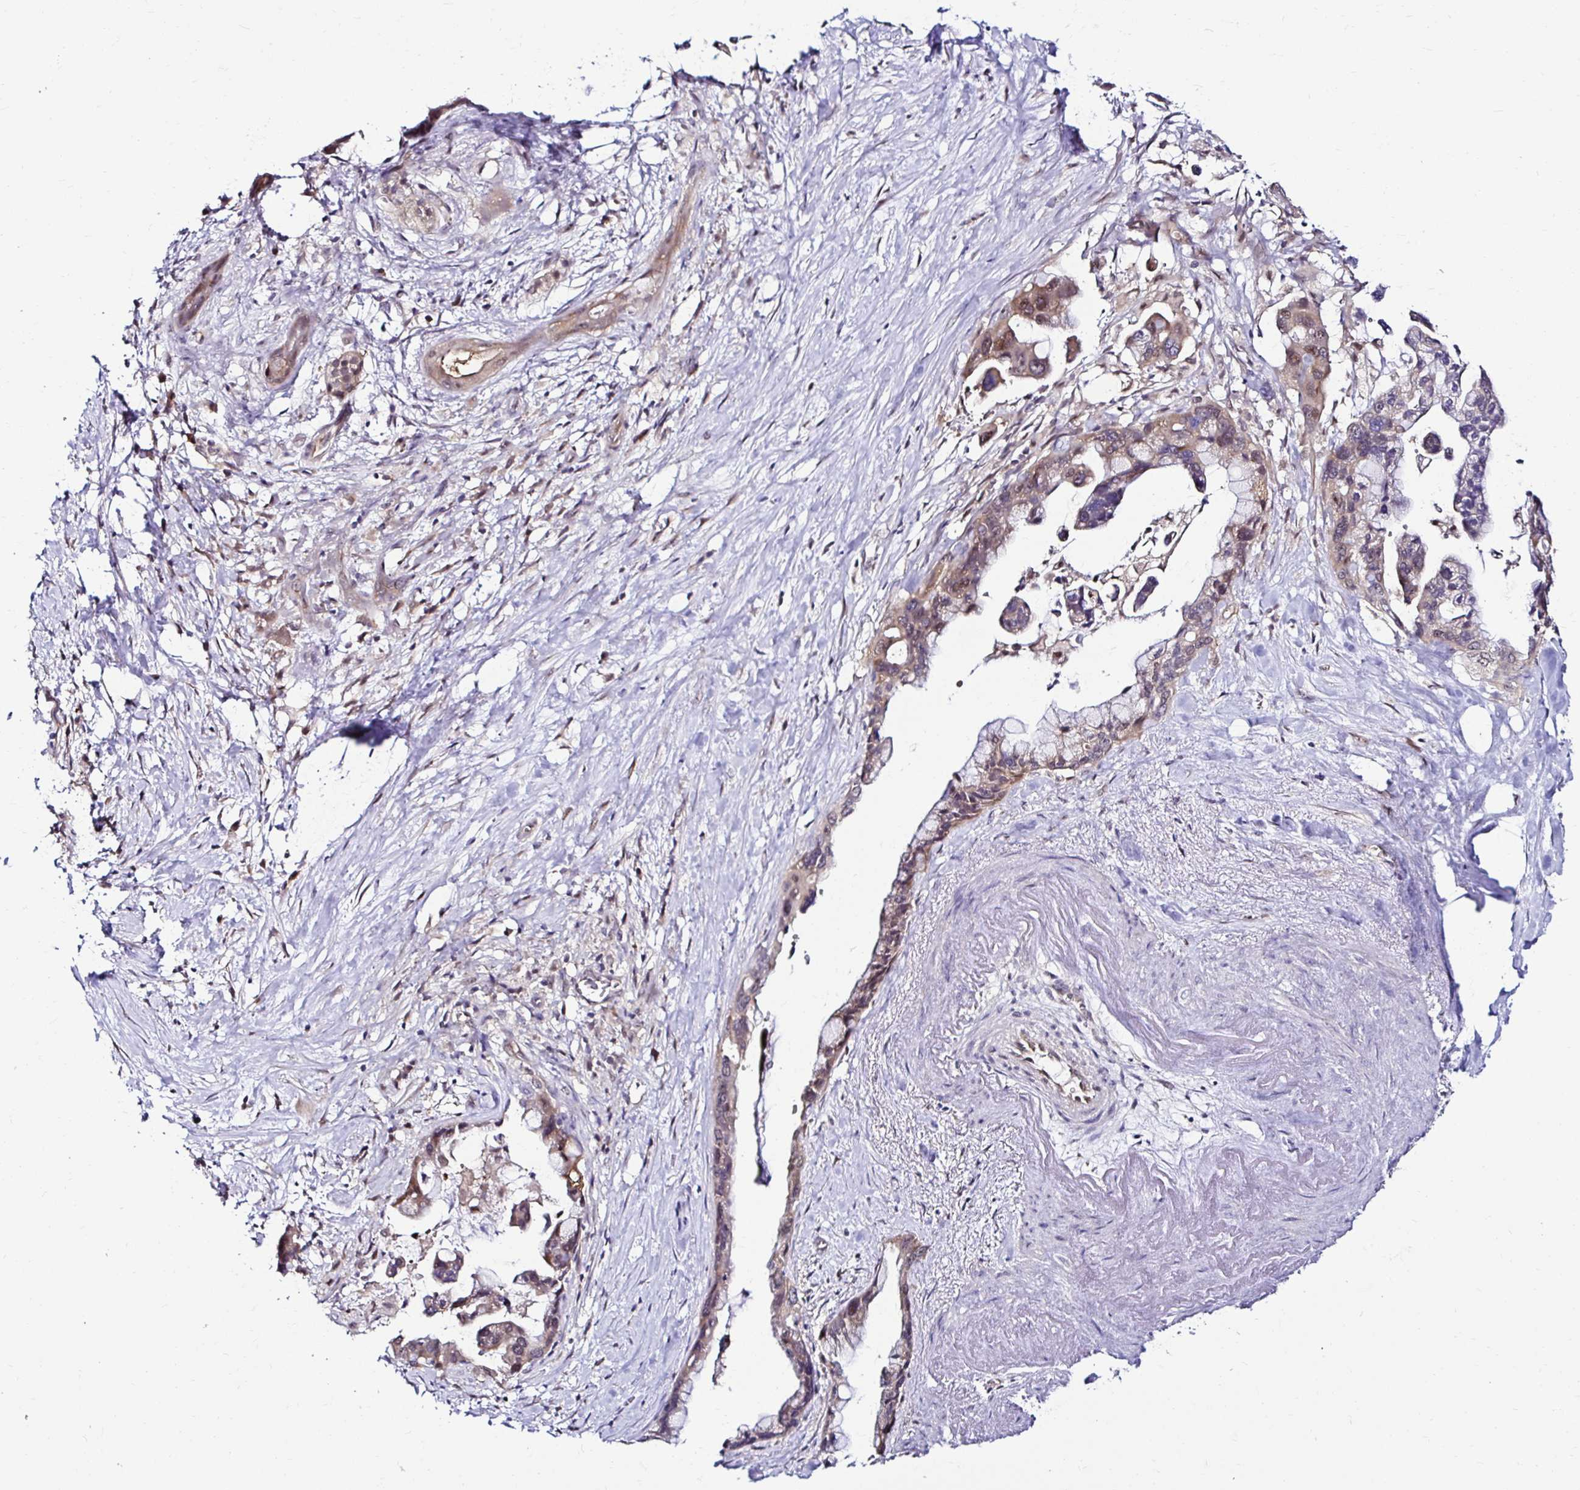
{"staining": {"intensity": "moderate", "quantity": "25%-75%", "location": "cytoplasmic/membranous,nuclear"}, "tissue": "pancreatic cancer", "cell_type": "Tumor cells", "image_type": "cancer", "snomed": [{"axis": "morphology", "description": "Adenocarcinoma, NOS"}, {"axis": "topography", "description": "Pancreas"}], "caption": "A brown stain shows moderate cytoplasmic/membranous and nuclear expression of a protein in adenocarcinoma (pancreatic) tumor cells.", "gene": "PSMD3", "patient": {"sex": "female", "age": 83}}